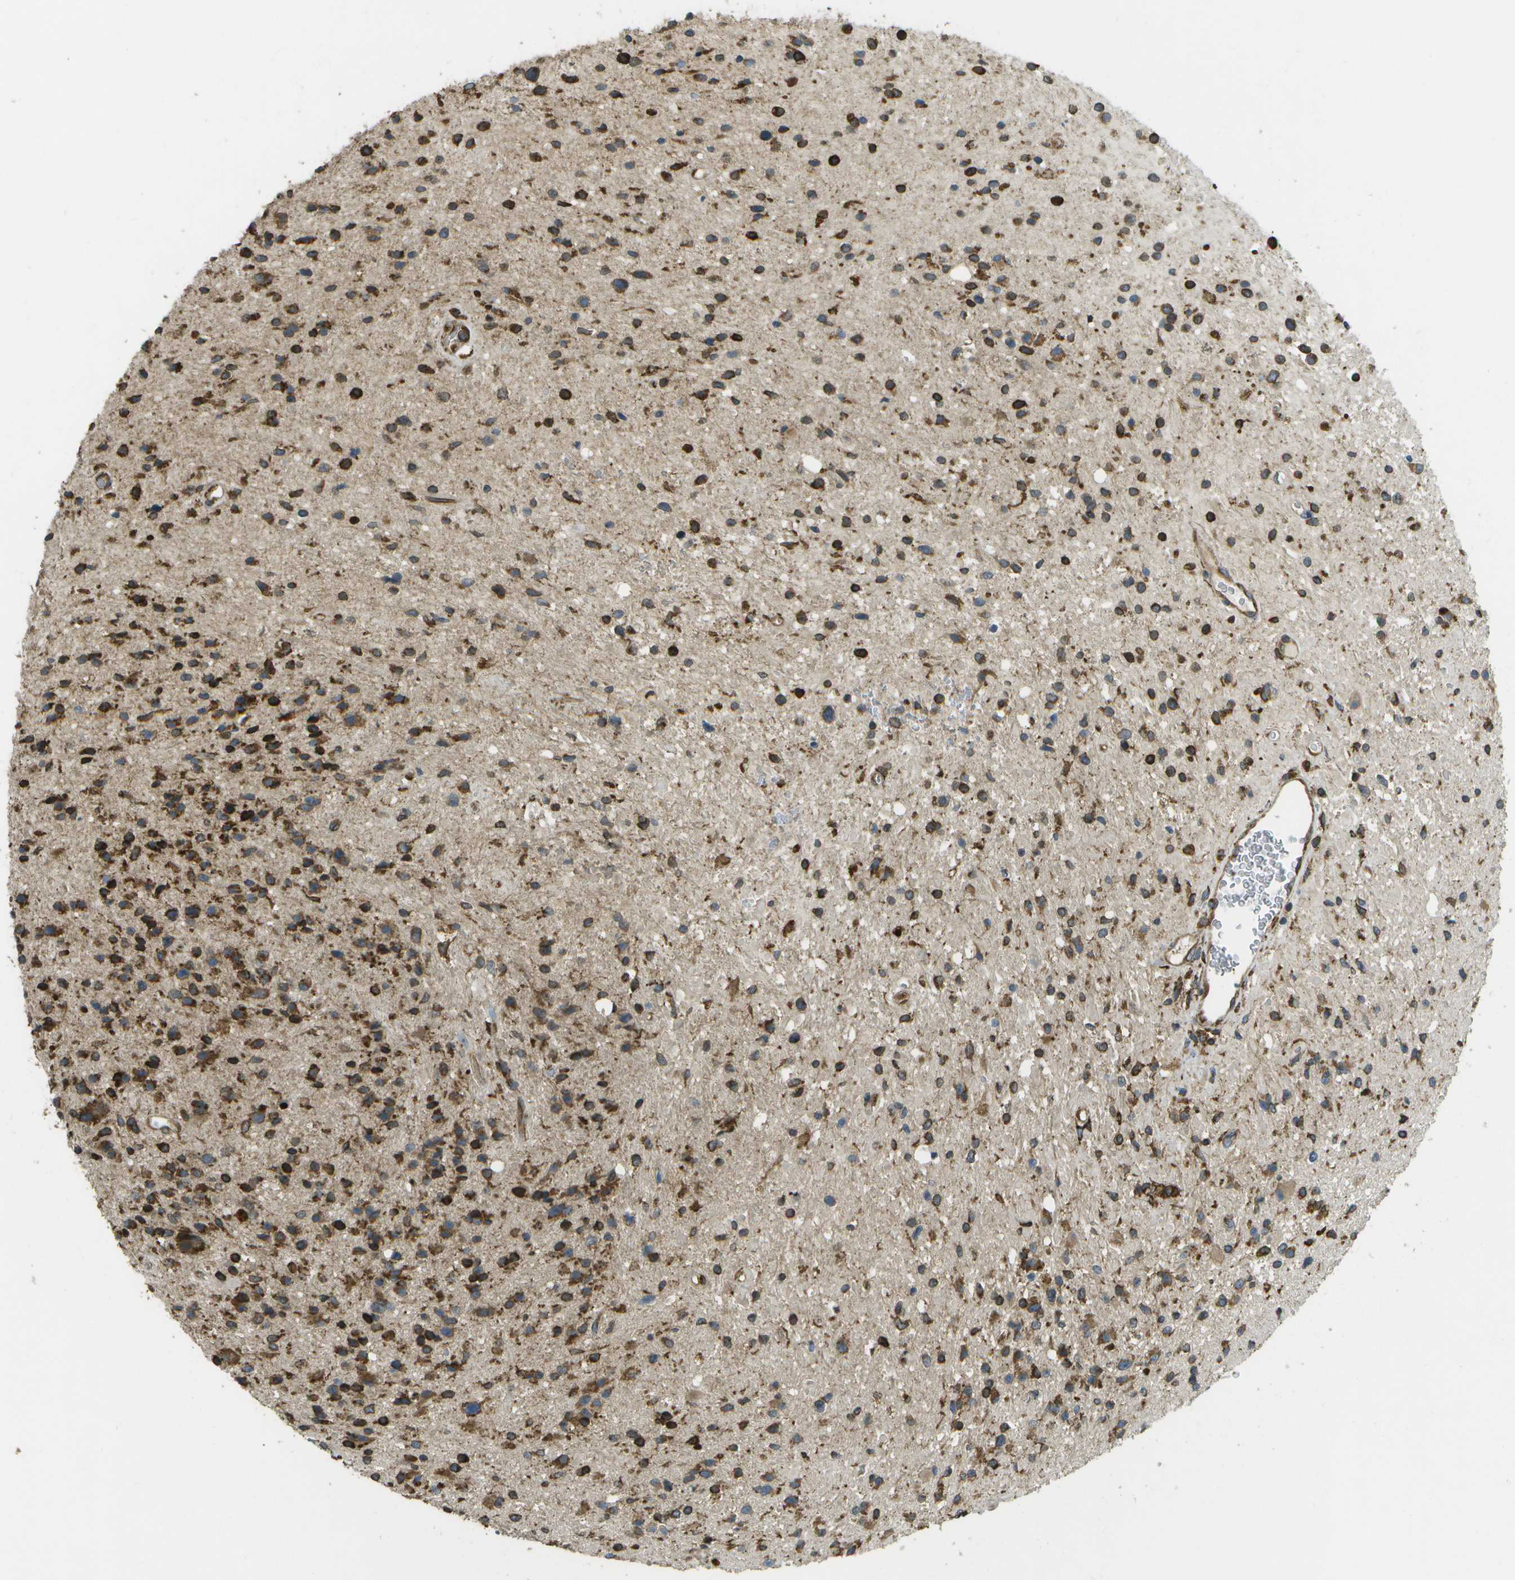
{"staining": {"intensity": "strong", "quantity": ">75%", "location": "cytoplasmic/membranous"}, "tissue": "glioma", "cell_type": "Tumor cells", "image_type": "cancer", "snomed": [{"axis": "morphology", "description": "Glioma, malignant, High grade"}, {"axis": "topography", "description": "Brain"}], "caption": "Immunohistochemistry (DAB) staining of high-grade glioma (malignant) exhibits strong cytoplasmic/membranous protein positivity in approximately >75% of tumor cells.", "gene": "PDIA4", "patient": {"sex": "male", "age": 33}}